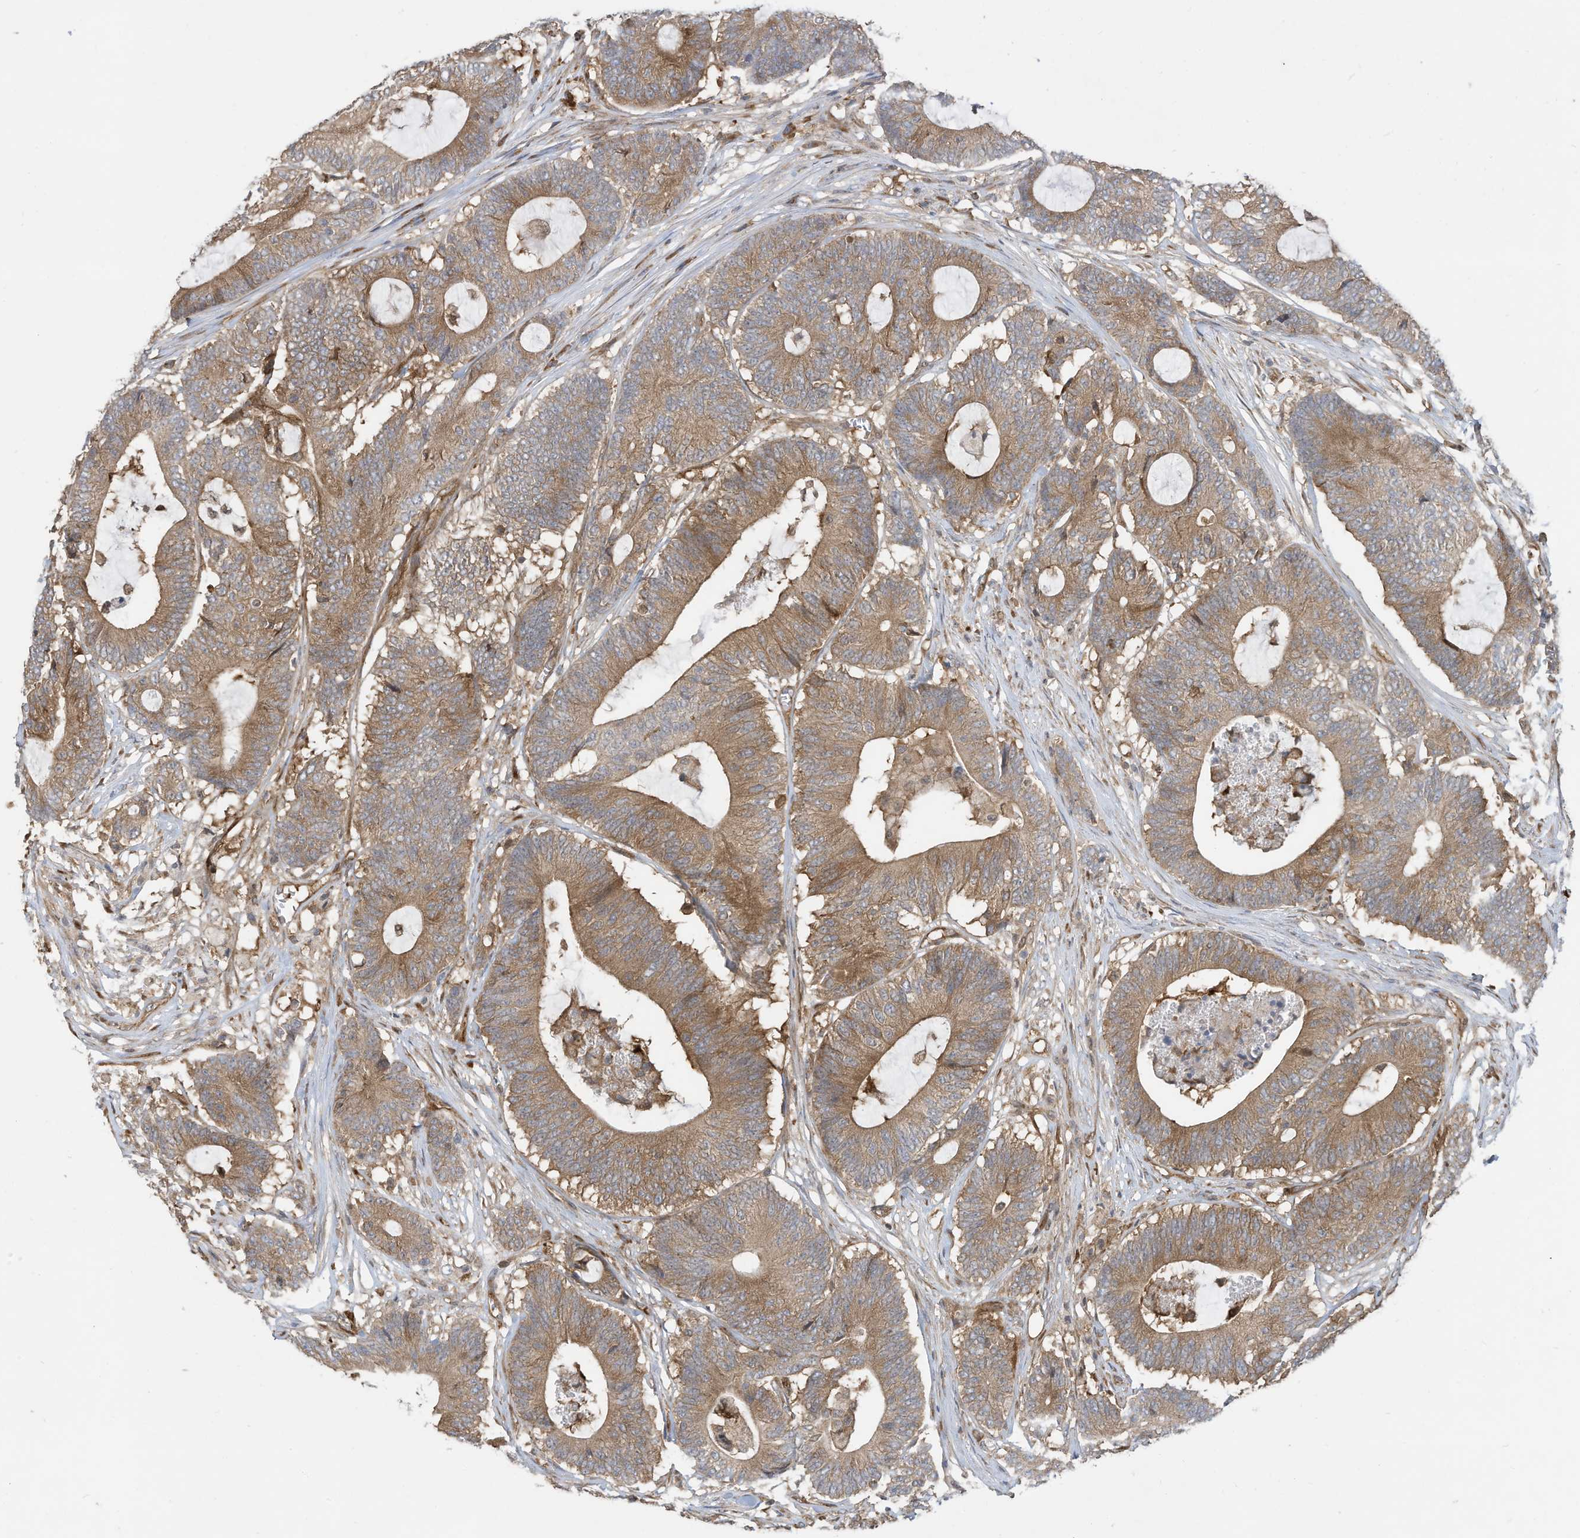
{"staining": {"intensity": "moderate", "quantity": ">75%", "location": "cytoplasmic/membranous"}, "tissue": "colorectal cancer", "cell_type": "Tumor cells", "image_type": "cancer", "snomed": [{"axis": "morphology", "description": "Adenocarcinoma, NOS"}, {"axis": "topography", "description": "Colon"}], "caption": "DAB (3,3'-diaminobenzidine) immunohistochemical staining of colorectal adenocarcinoma shows moderate cytoplasmic/membranous protein positivity in about >75% of tumor cells.", "gene": "USE1", "patient": {"sex": "female", "age": 84}}